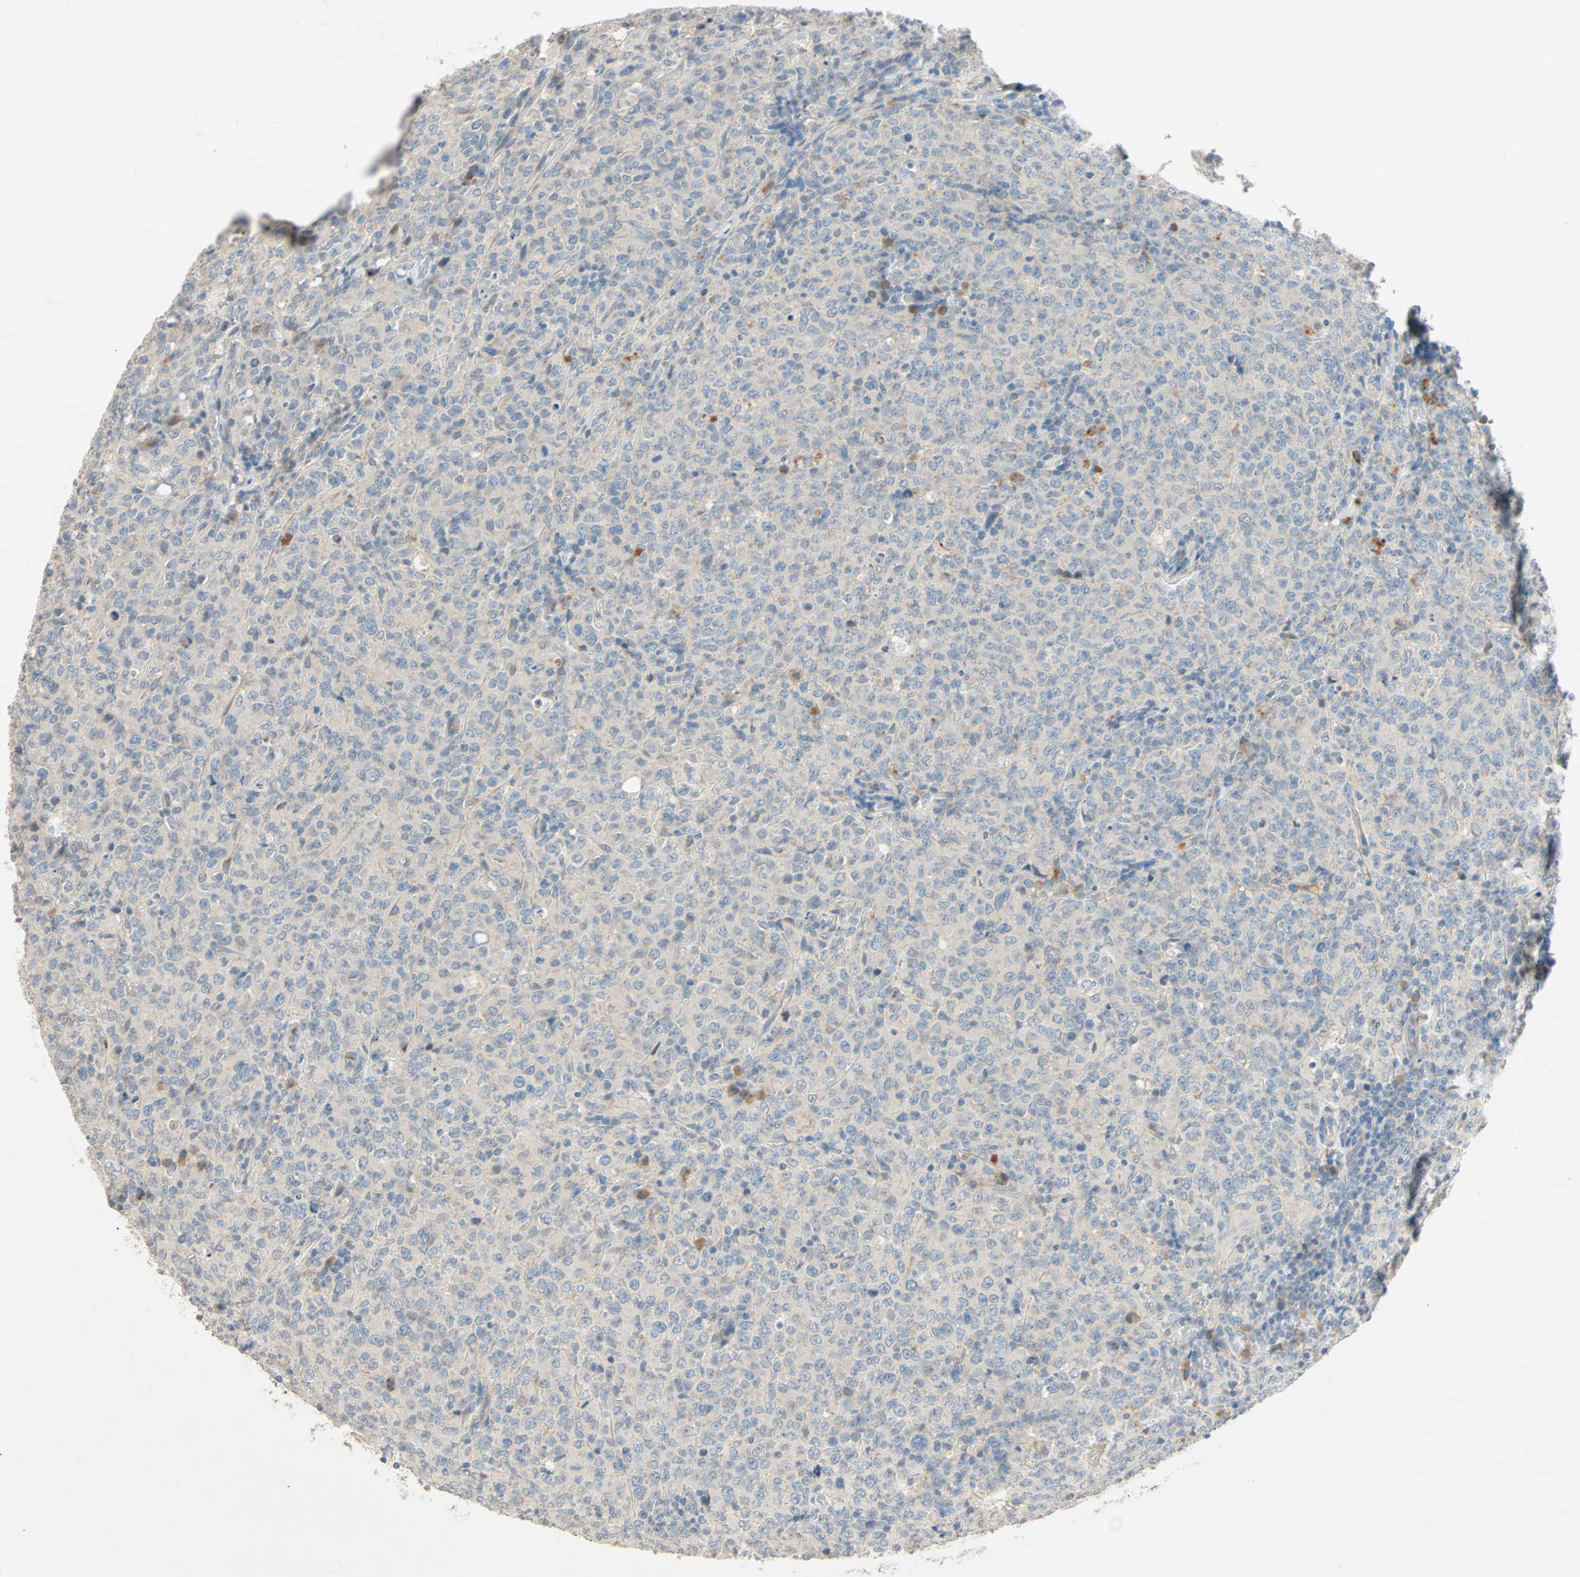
{"staining": {"intensity": "weak", "quantity": "25%-75%", "location": "cytoplasmic/membranous"}, "tissue": "lymphoma", "cell_type": "Tumor cells", "image_type": "cancer", "snomed": [{"axis": "morphology", "description": "Malignant lymphoma, non-Hodgkin's type, High grade"}, {"axis": "topography", "description": "Tonsil"}], "caption": "Malignant lymphoma, non-Hodgkin's type (high-grade) stained with a protein marker exhibits weak staining in tumor cells.", "gene": "XYLT1", "patient": {"sex": "female", "age": 36}}